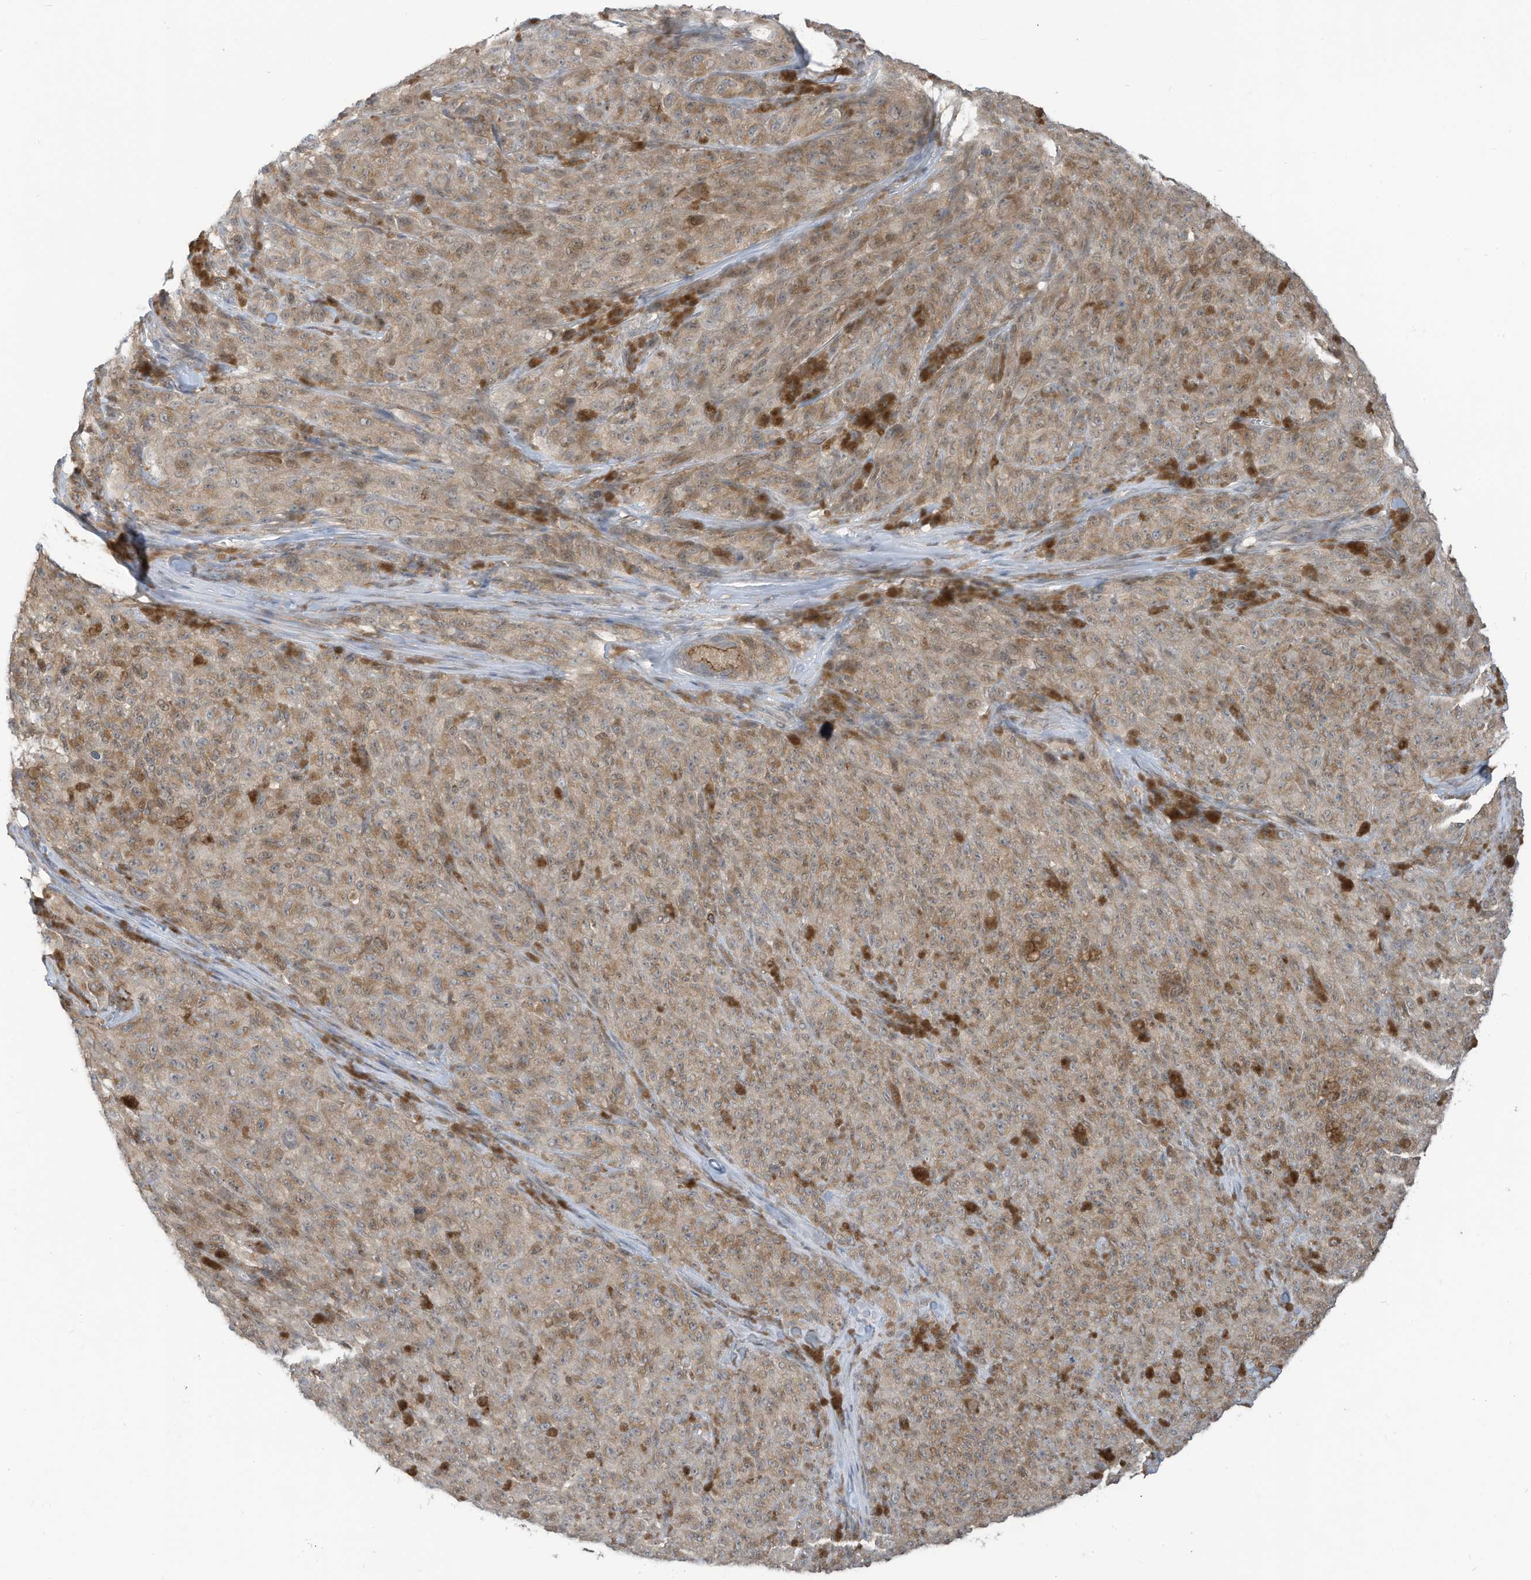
{"staining": {"intensity": "moderate", "quantity": ">75%", "location": "cytoplasmic/membranous"}, "tissue": "melanoma", "cell_type": "Tumor cells", "image_type": "cancer", "snomed": [{"axis": "morphology", "description": "Malignant melanoma, NOS"}, {"axis": "topography", "description": "Skin"}], "caption": "Approximately >75% of tumor cells in human malignant melanoma reveal moderate cytoplasmic/membranous protein staining as visualized by brown immunohistochemical staining.", "gene": "DZIP3", "patient": {"sex": "female", "age": 82}}